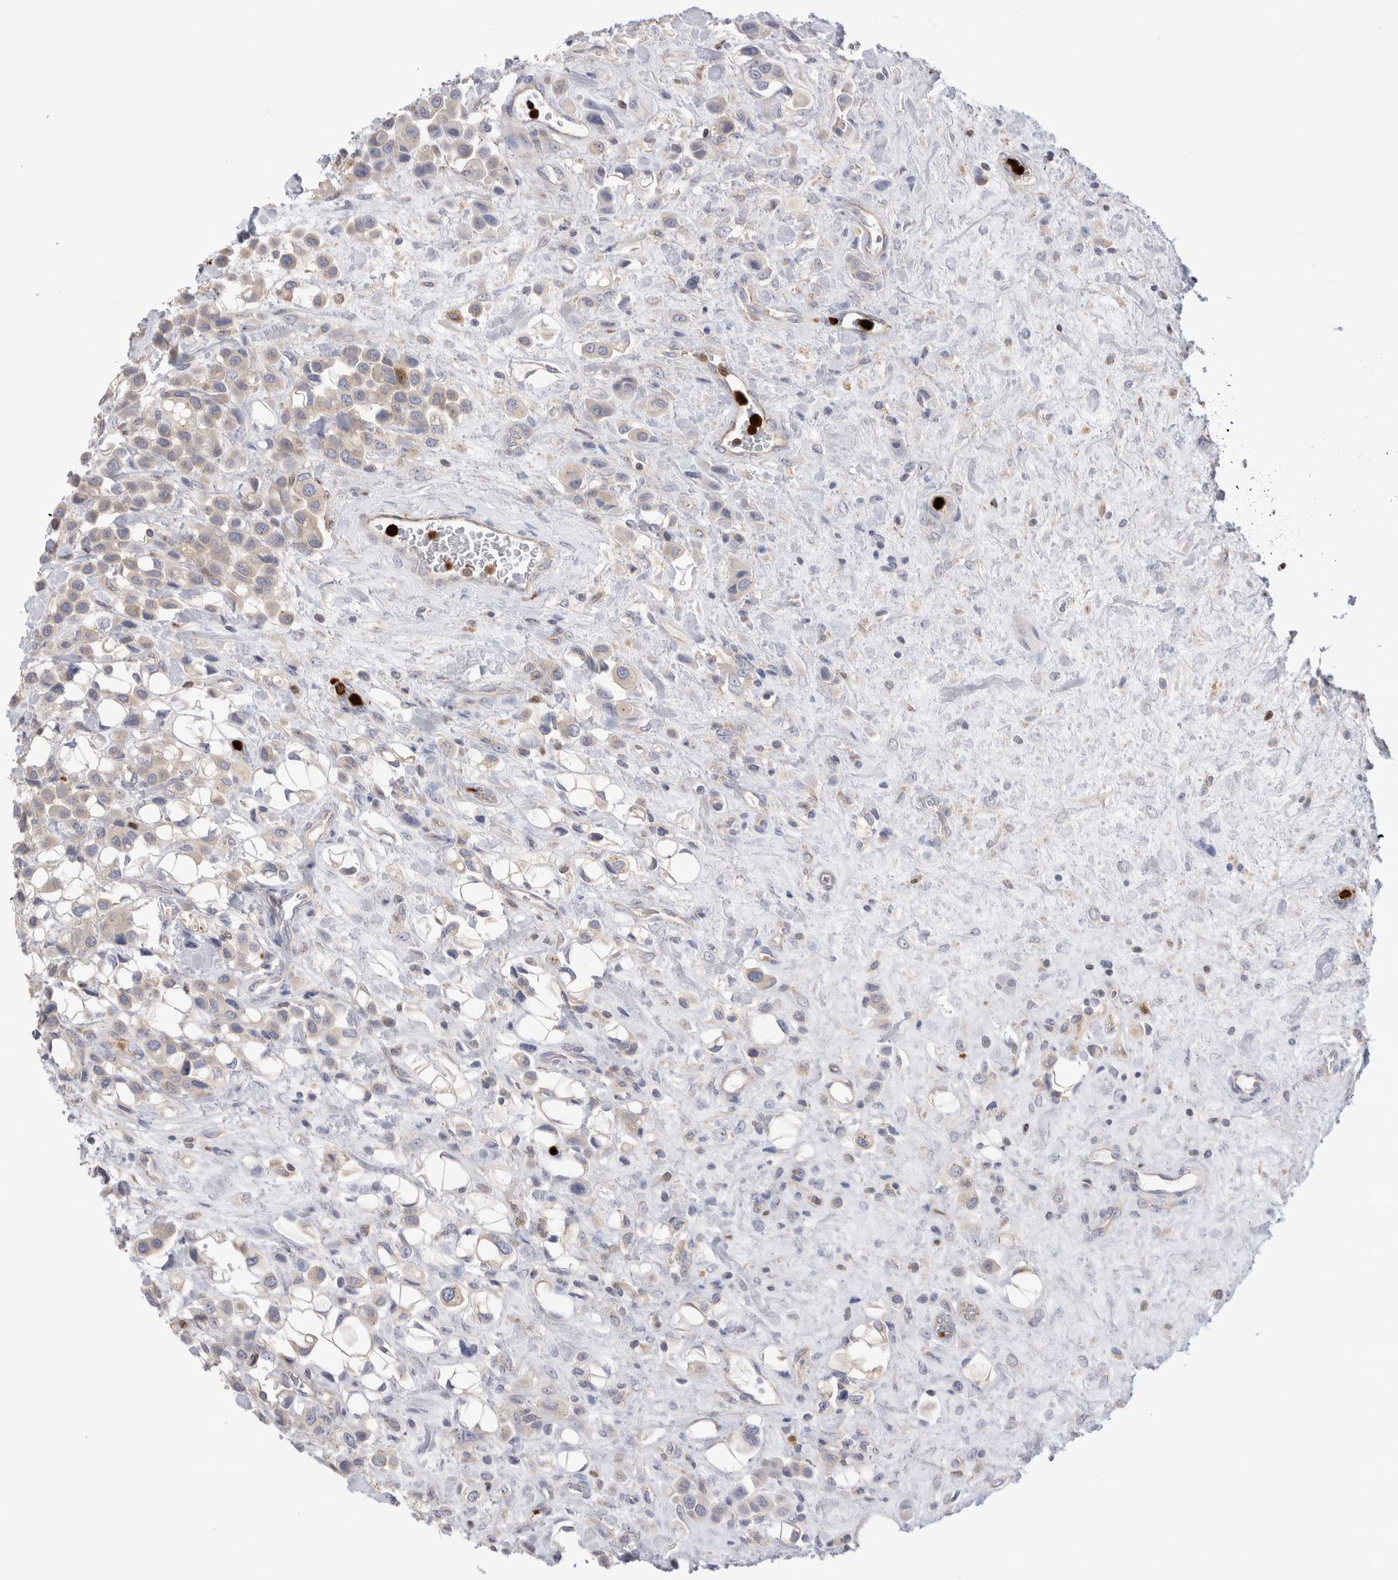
{"staining": {"intensity": "weak", "quantity": ">75%", "location": "cytoplasmic/membranous"}, "tissue": "urothelial cancer", "cell_type": "Tumor cells", "image_type": "cancer", "snomed": [{"axis": "morphology", "description": "Urothelial carcinoma, High grade"}, {"axis": "topography", "description": "Urinary bladder"}], "caption": "Weak cytoplasmic/membranous positivity for a protein is identified in approximately >75% of tumor cells of high-grade urothelial carcinoma using immunohistochemistry.", "gene": "NXT2", "patient": {"sex": "male", "age": 50}}